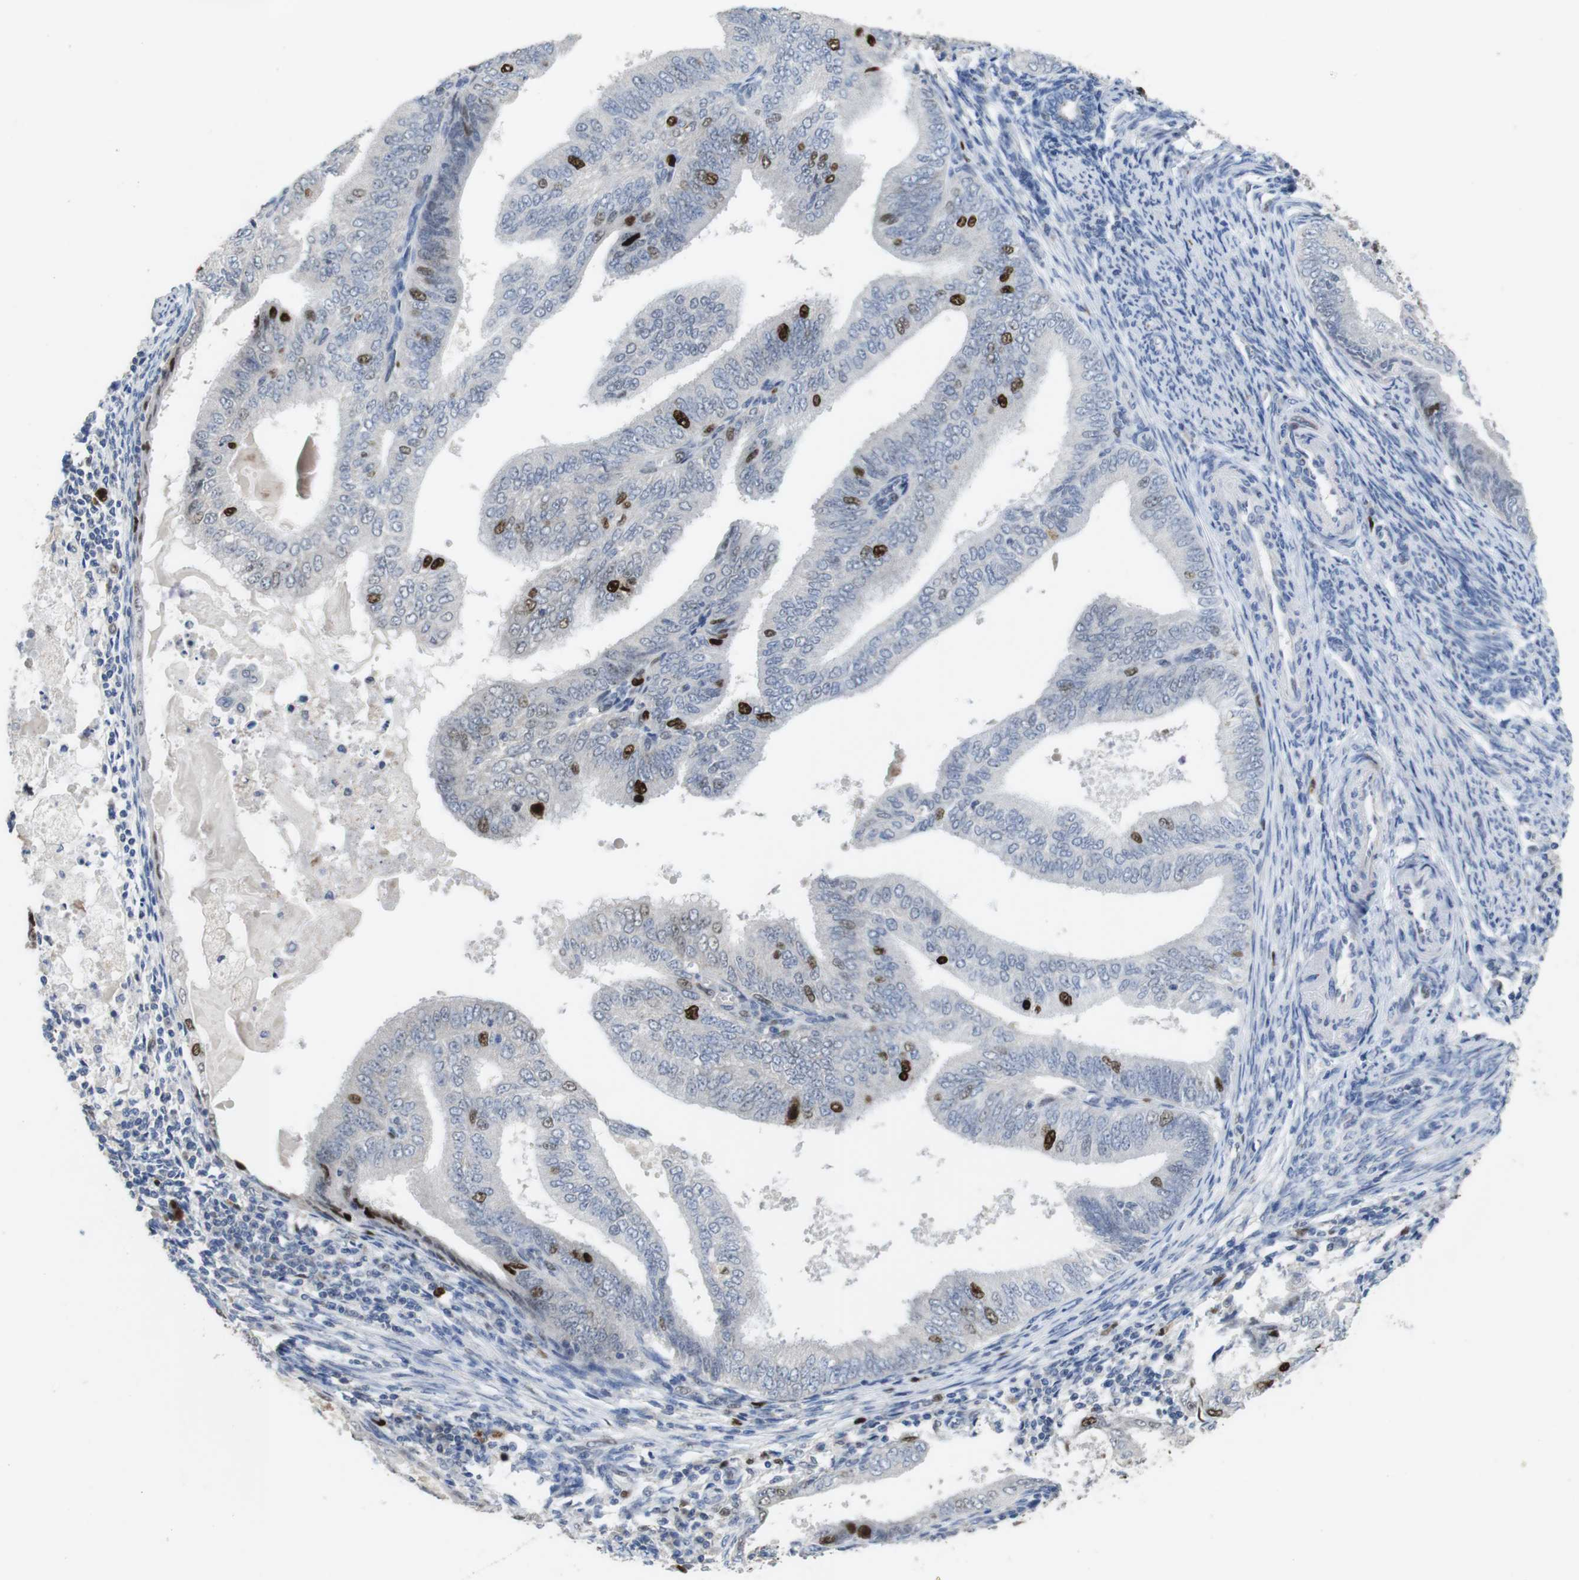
{"staining": {"intensity": "strong", "quantity": "<25%", "location": "nuclear"}, "tissue": "endometrial cancer", "cell_type": "Tumor cells", "image_type": "cancer", "snomed": [{"axis": "morphology", "description": "Adenocarcinoma, NOS"}, {"axis": "topography", "description": "Endometrium"}], "caption": "Endometrial cancer (adenocarcinoma) stained with immunohistochemistry reveals strong nuclear expression in about <25% of tumor cells.", "gene": "KPNA2", "patient": {"sex": "female", "age": 58}}